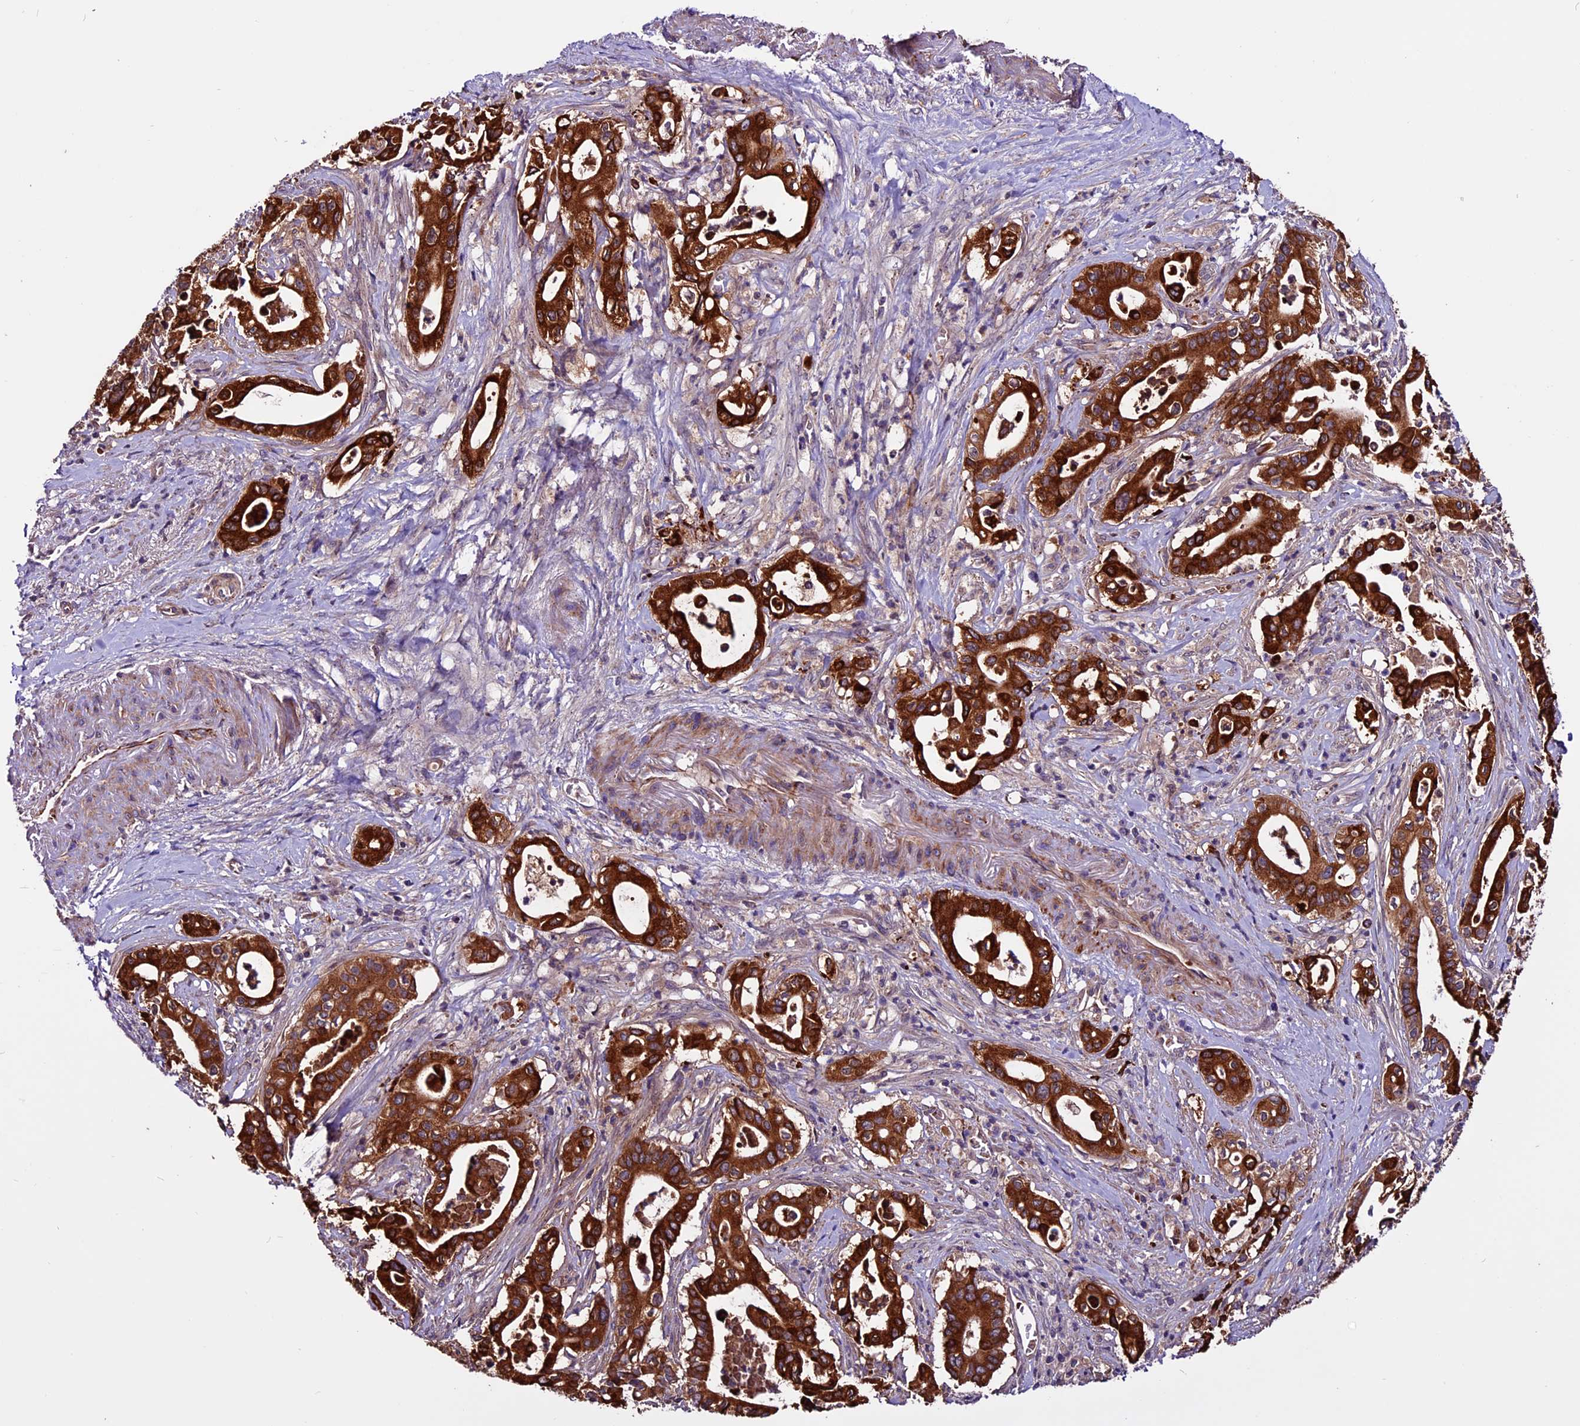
{"staining": {"intensity": "strong", "quantity": ">75%", "location": "cytoplasmic/membranous"}, "tissue": "pancreatic cancer", "cell_type": "Tumor cells", "image_type": "cancer", "snomed": [{"axis": "morphology", "description": "Adenocarcinoma, NOS"}, {"axis": "topography", "description": "Pancreas"}], "caption": "Brown immunohistochemical staining in pancreatic cancer demonstrates strong cytoplasmic/membranous expression in about >75% of tumor cells. The protein of interest is shown in brown color, while the nuclei are stained blue.", "gene": "RINL", "patient": {"sex": "female", "age": 77}}